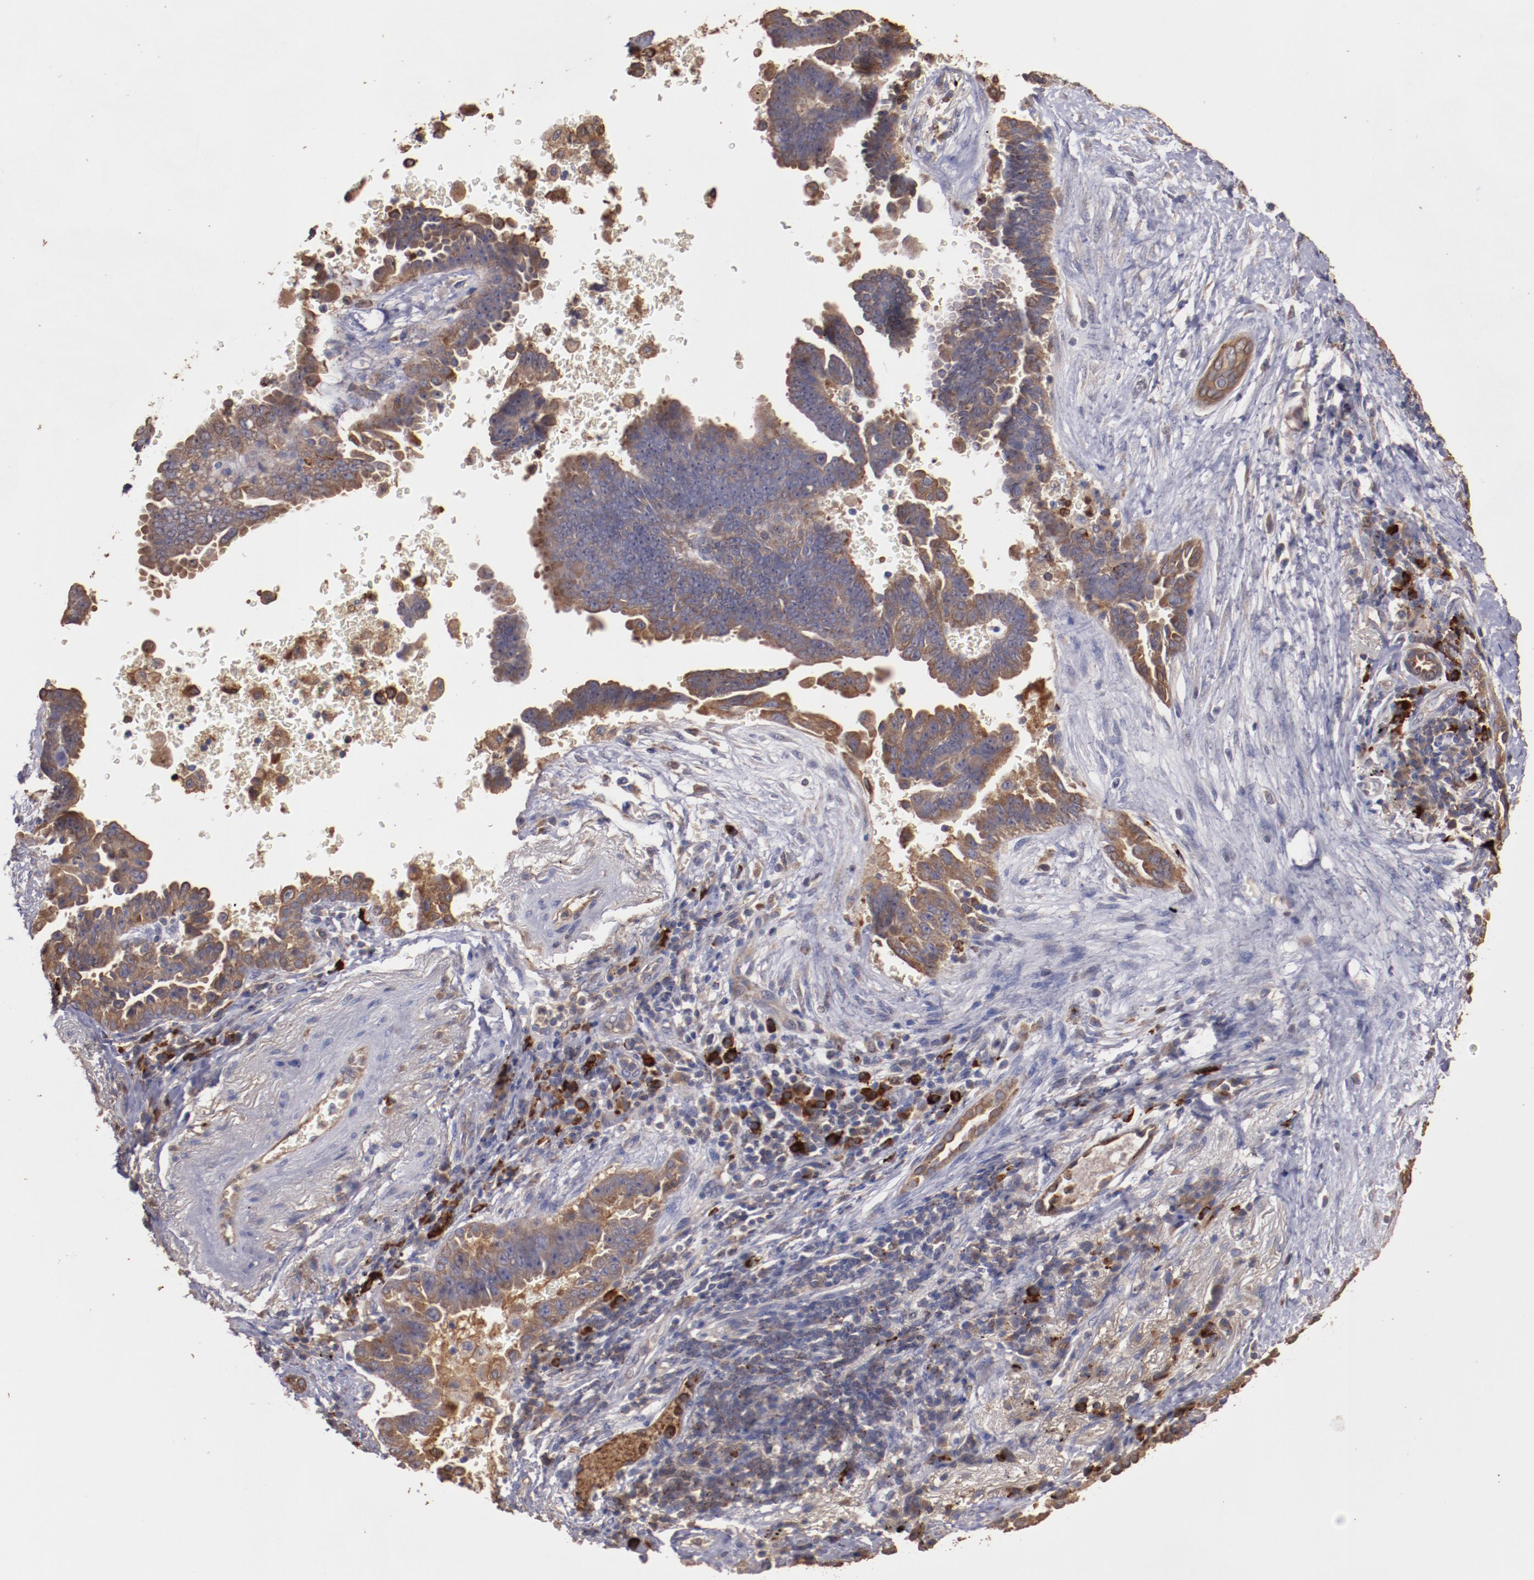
{"staining": {"intensity": "moderate", "quantity": "25%-75%", "location": "cytoplasmic/membranous"}, "tissue": "lung cancer", "cell_type": "Tumor cells", "image_type": "cancer", "snomed": [{"axis": "morphology", "description": "Adenocarcinoma, NOS"}, {"axis": "topography", "description": "Lung"}], "caption": "The photomicrograph demonstrates a brown stain indicating the presence of a protein in the cytoplasmic/membranous of tumor cells in adenocarcinoma (lung).", "gene": "SRRD", "patient": {"sex": "female", "age": 64}}